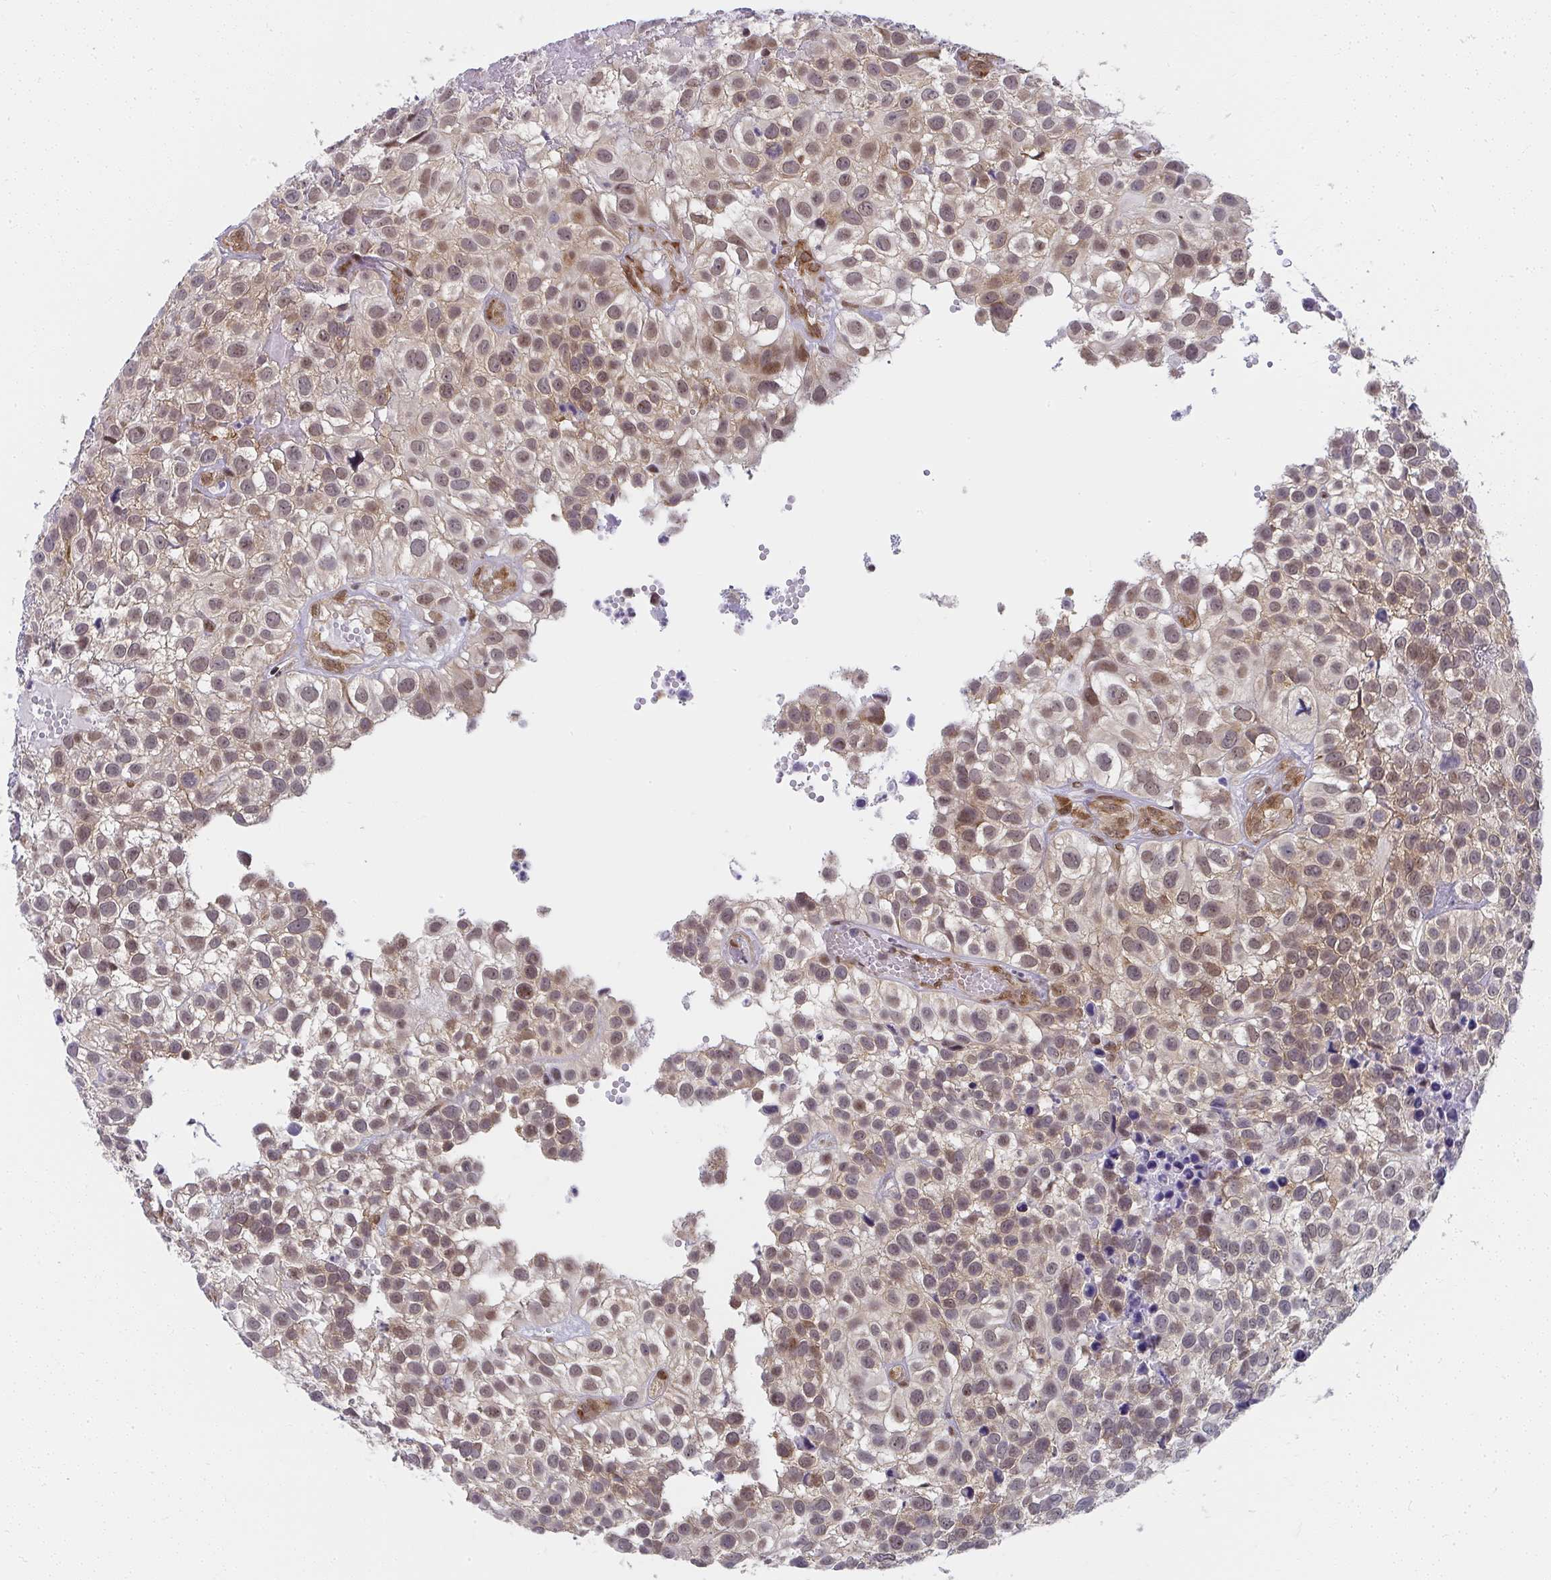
{"staining": {"intensity": "moderate", "quantity": "25%-75%", "location": "cytoplasmic/membranous,nuclear"}, "tissue": "urothelial cancer", "cell_type": "Tumor cells", "image_type": "cancer", "snomed": [{"axis": "morphology", "description": "Urothelial carcinoma, High grade"}, {"axis": "topography", "description": "Urinary bladder"}], "caption": "Immunohistochemistry of urothelial carcinoma (high-grade) displays medium levels of moderate cytoplasmic/membranous and nuclear positivity in approximately 25%-75% of tumor cells.", "gene": "SYNCRIP", "patient": {"sex": "male", "age": 56}}